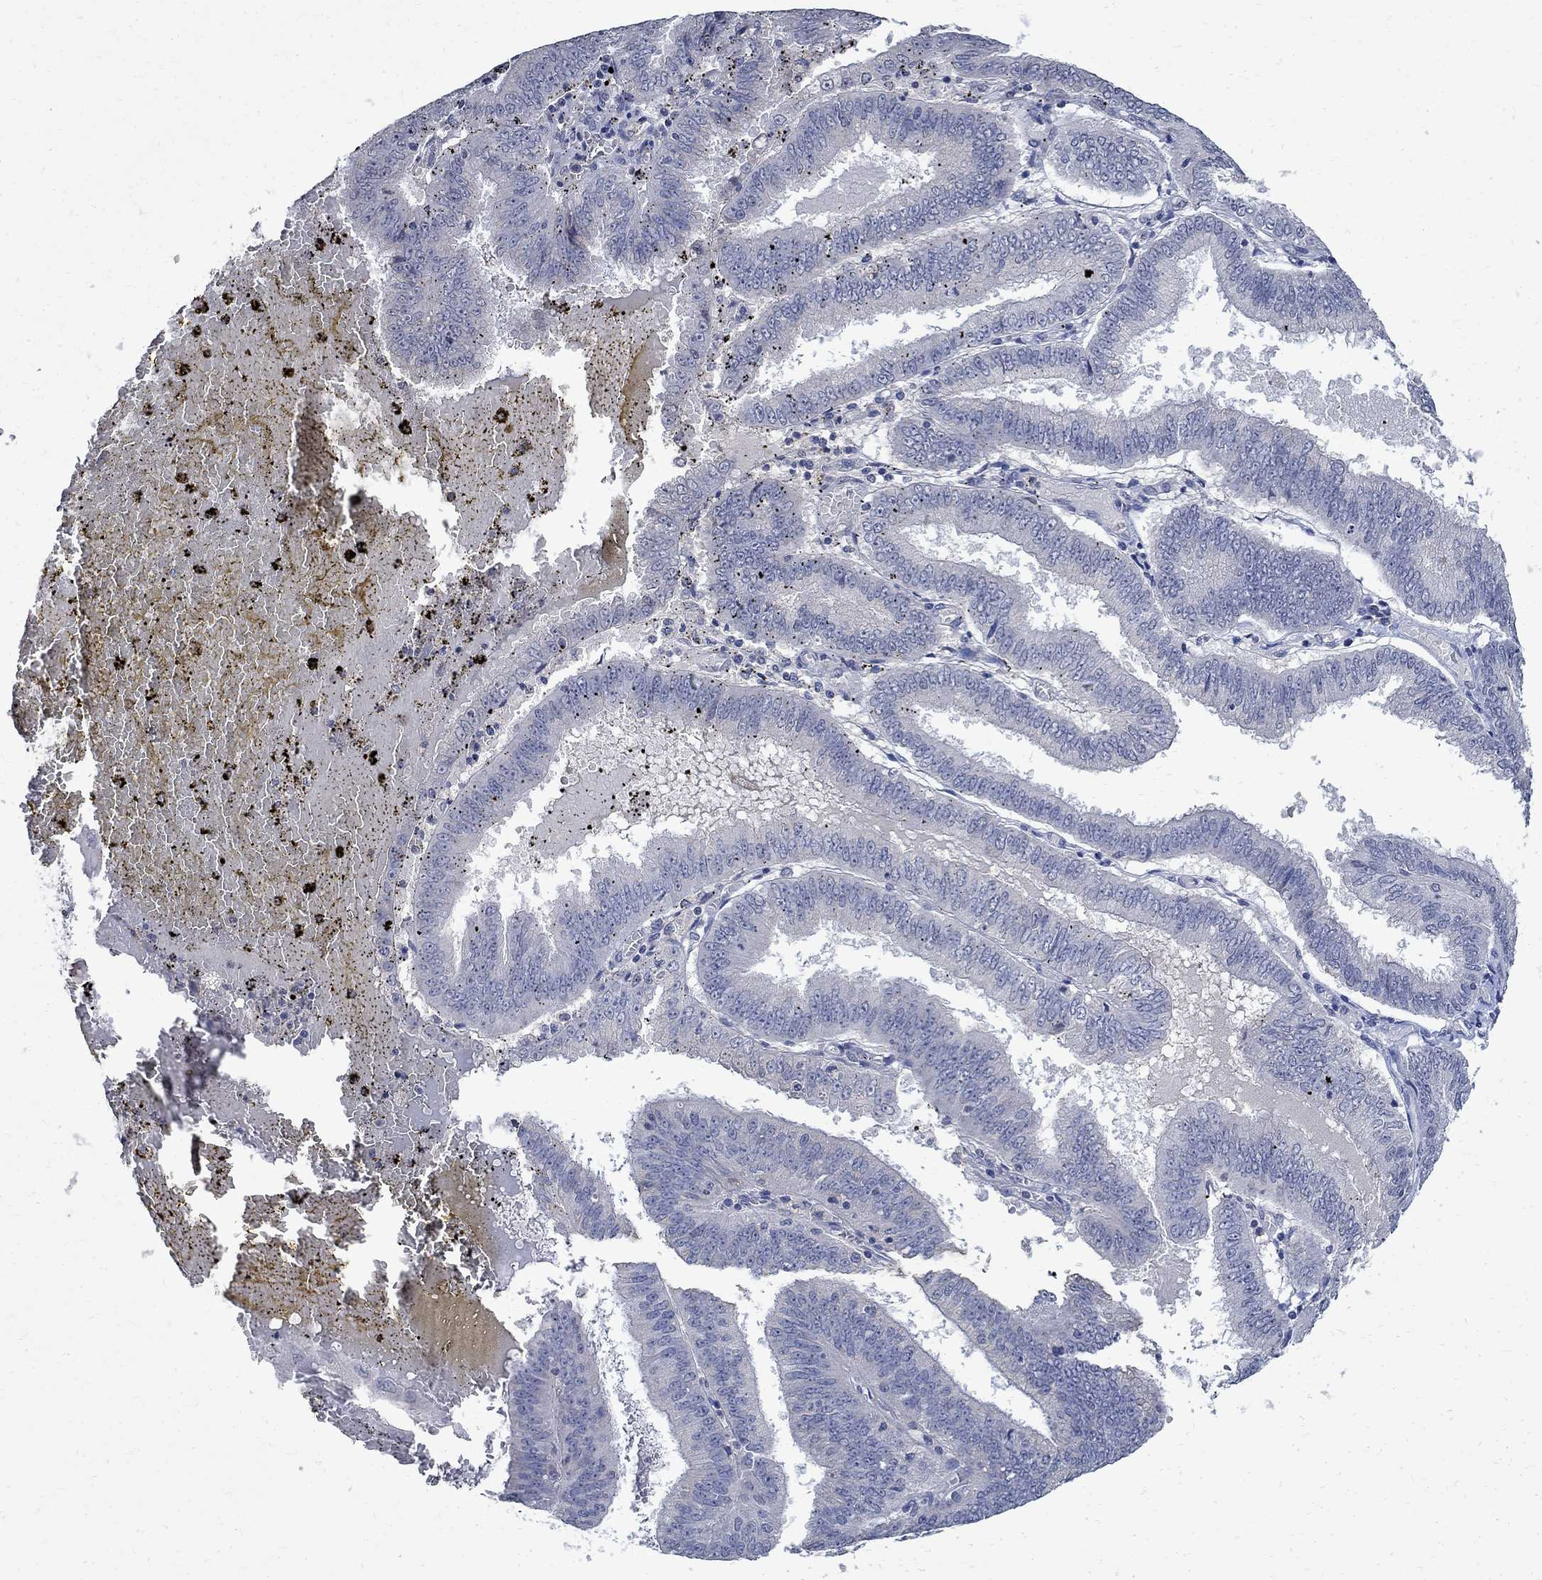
{"staining": {"intensity": "negative", "quantity": "none", "location": "none"}, "tissue": "endometrial cancer", "cell_type": "Tumor cells", "image_type": "cancer", "snomed": [{"axis": "morphology", "description": "Adenocarcinoma, NOS"}, {"axis": "topography", "description": "Endometrium"}], "caption": "The image demonstrates no staining of tumor cells in endometrial cancer.", "gene": "TMEM169", "patient": {"sex": "female", "age": 66}}